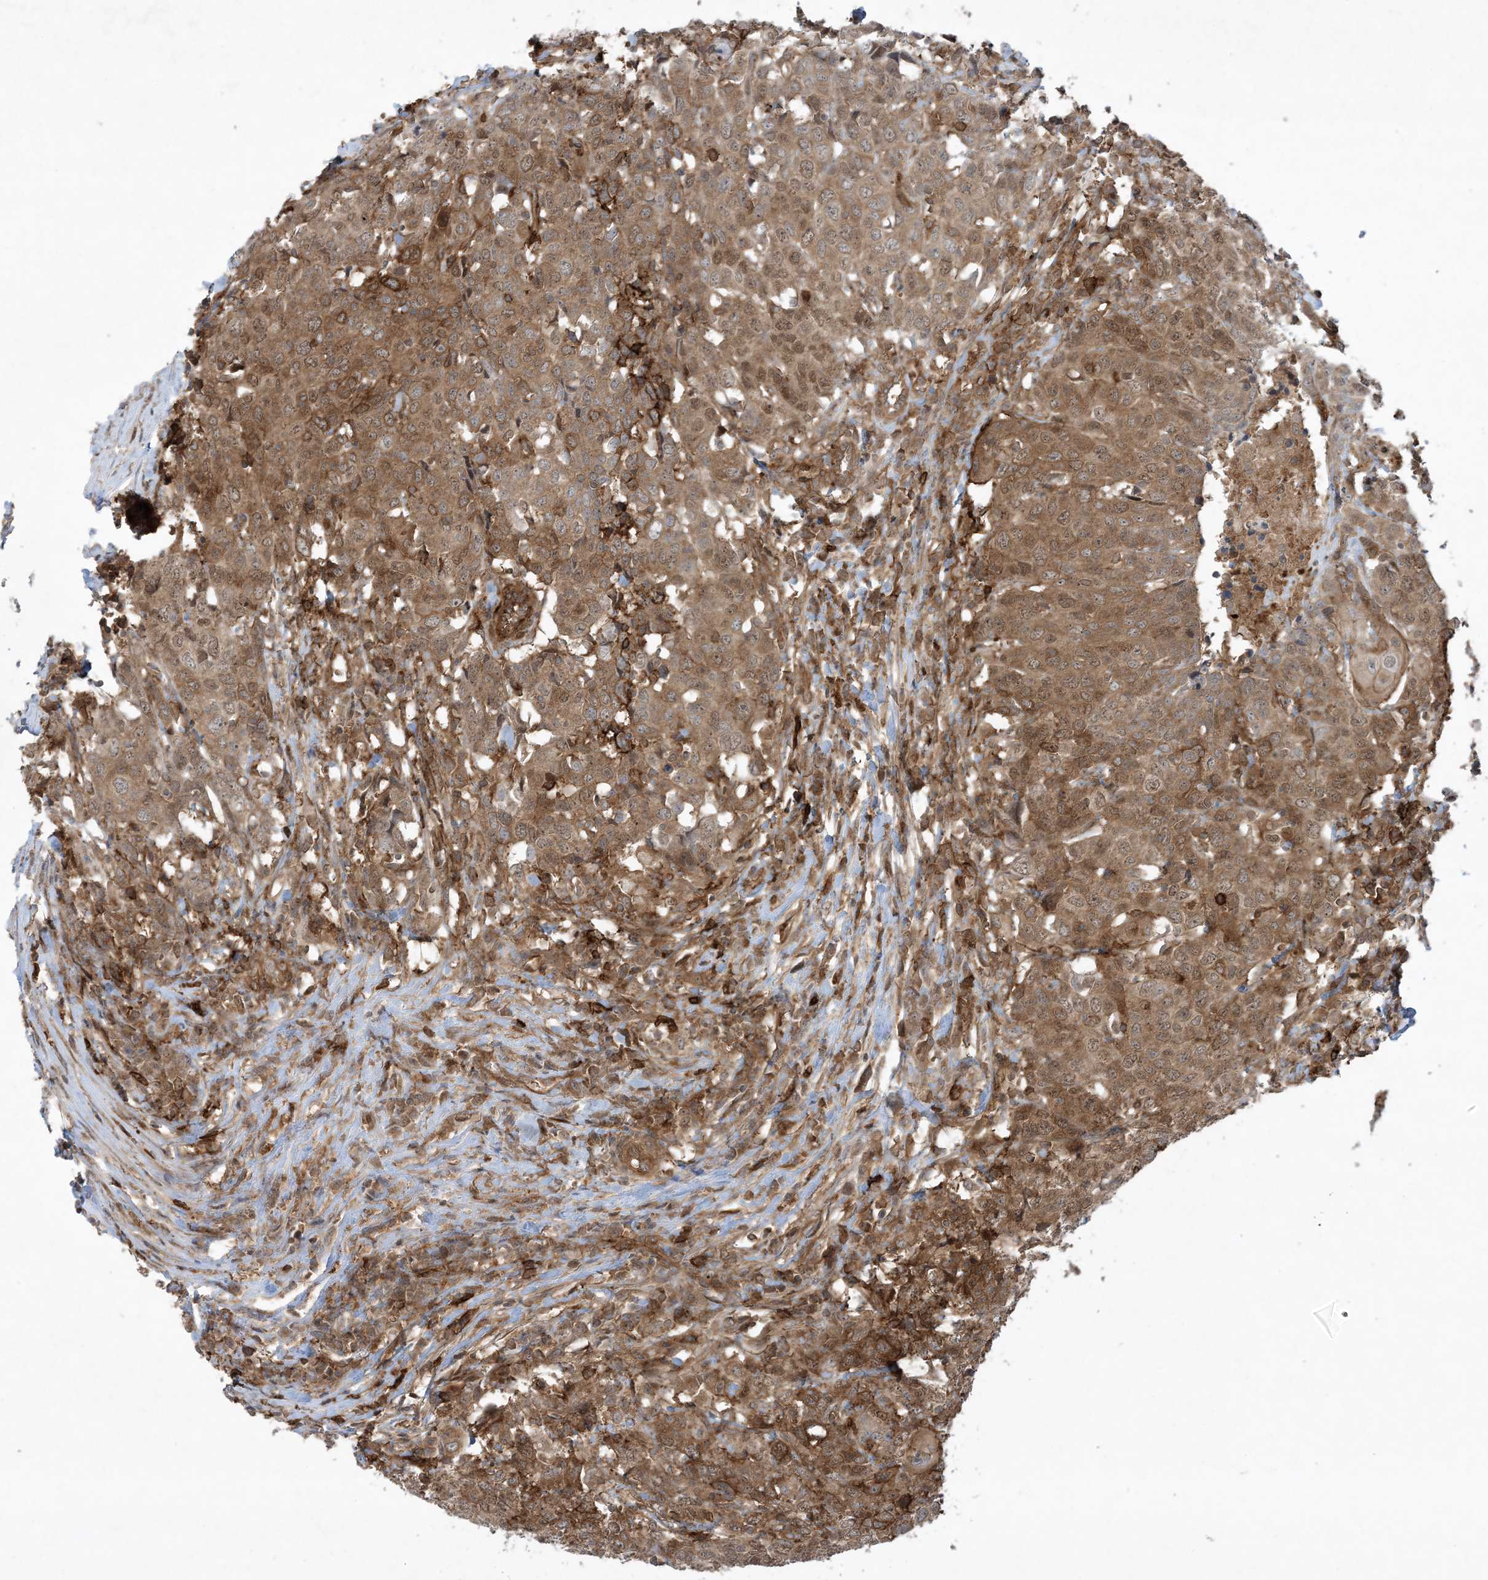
{"staining": {"intensity": "moderate", "quantity": ">75%", "location": "cytoplasmic/membranous,nuclear"}, "tissue": "head and neck cancer", "cell_type": "Tumor cells", "image_type": "cancer", "snomed": [{"axis": "morphology", "description": "Squamous cell carcinoma, NOS"}, {"axis": "topography", "description": "Head-Neck"}], "caption": "Head and neck cancer was stained to show a protein in brown. There is medium levels of moderate cytoplasmic/membranous and nuclear staining in approximately >75% of tumor cells.", "gene": "STAM2", "patient": {"sex": "male", "age": 66}}